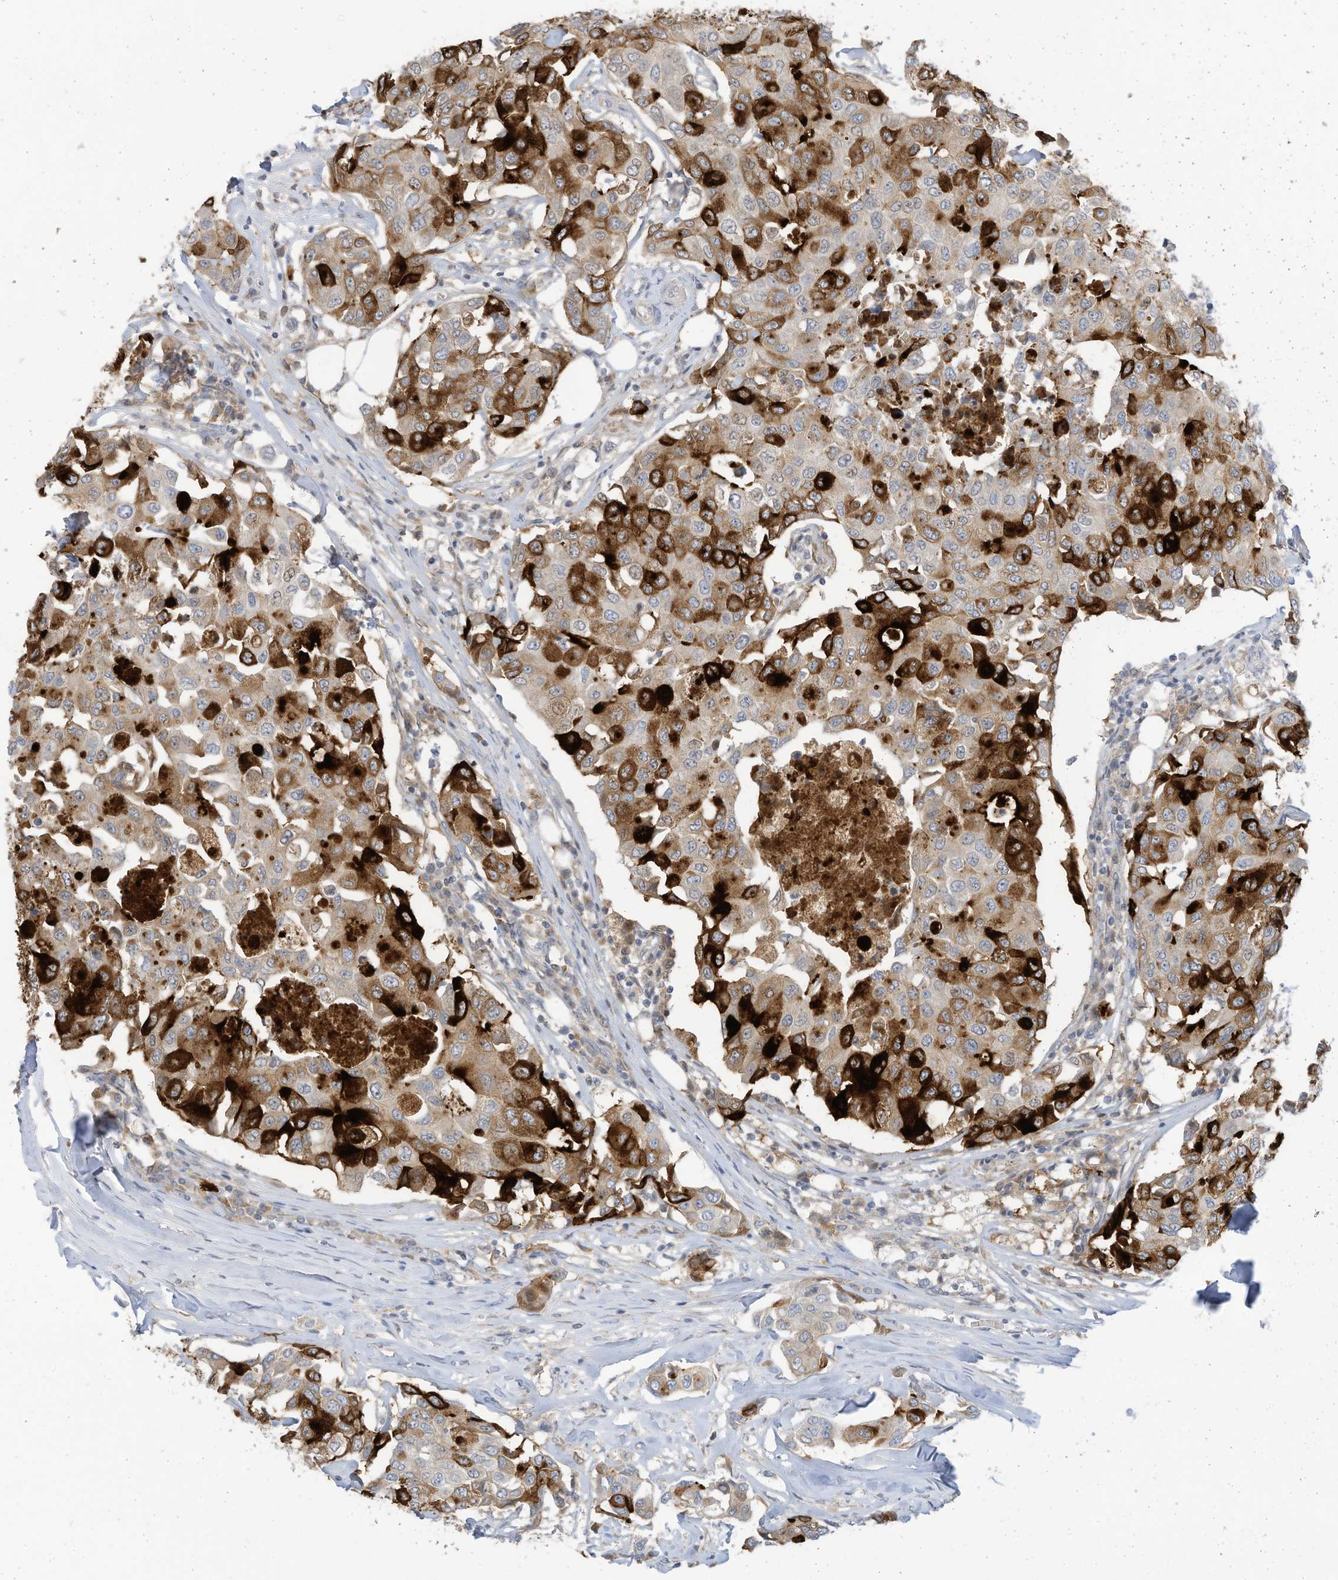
{"staining": {"intensity": "strong", "quantity": "25%-75%", "location": "cytoplasmic/membranous"}, "tissue": "breast cancer", "cell_type": "Tumor cells", "image_type": "cancer", "snomed": [{"axis": "morphology", "description": "Duct carcinoma"}, {"axis": "topography", "description": "Breast"}], "caption": "A high amount of strong cytoplasmic/membranous expression is identified in approximately 25%-75% of tumor cells in breast cancer (invasive ductal carcinoma) tissue.", "gene": "SCGB1D2", "patient": {"sex": "female", "age": 80}}